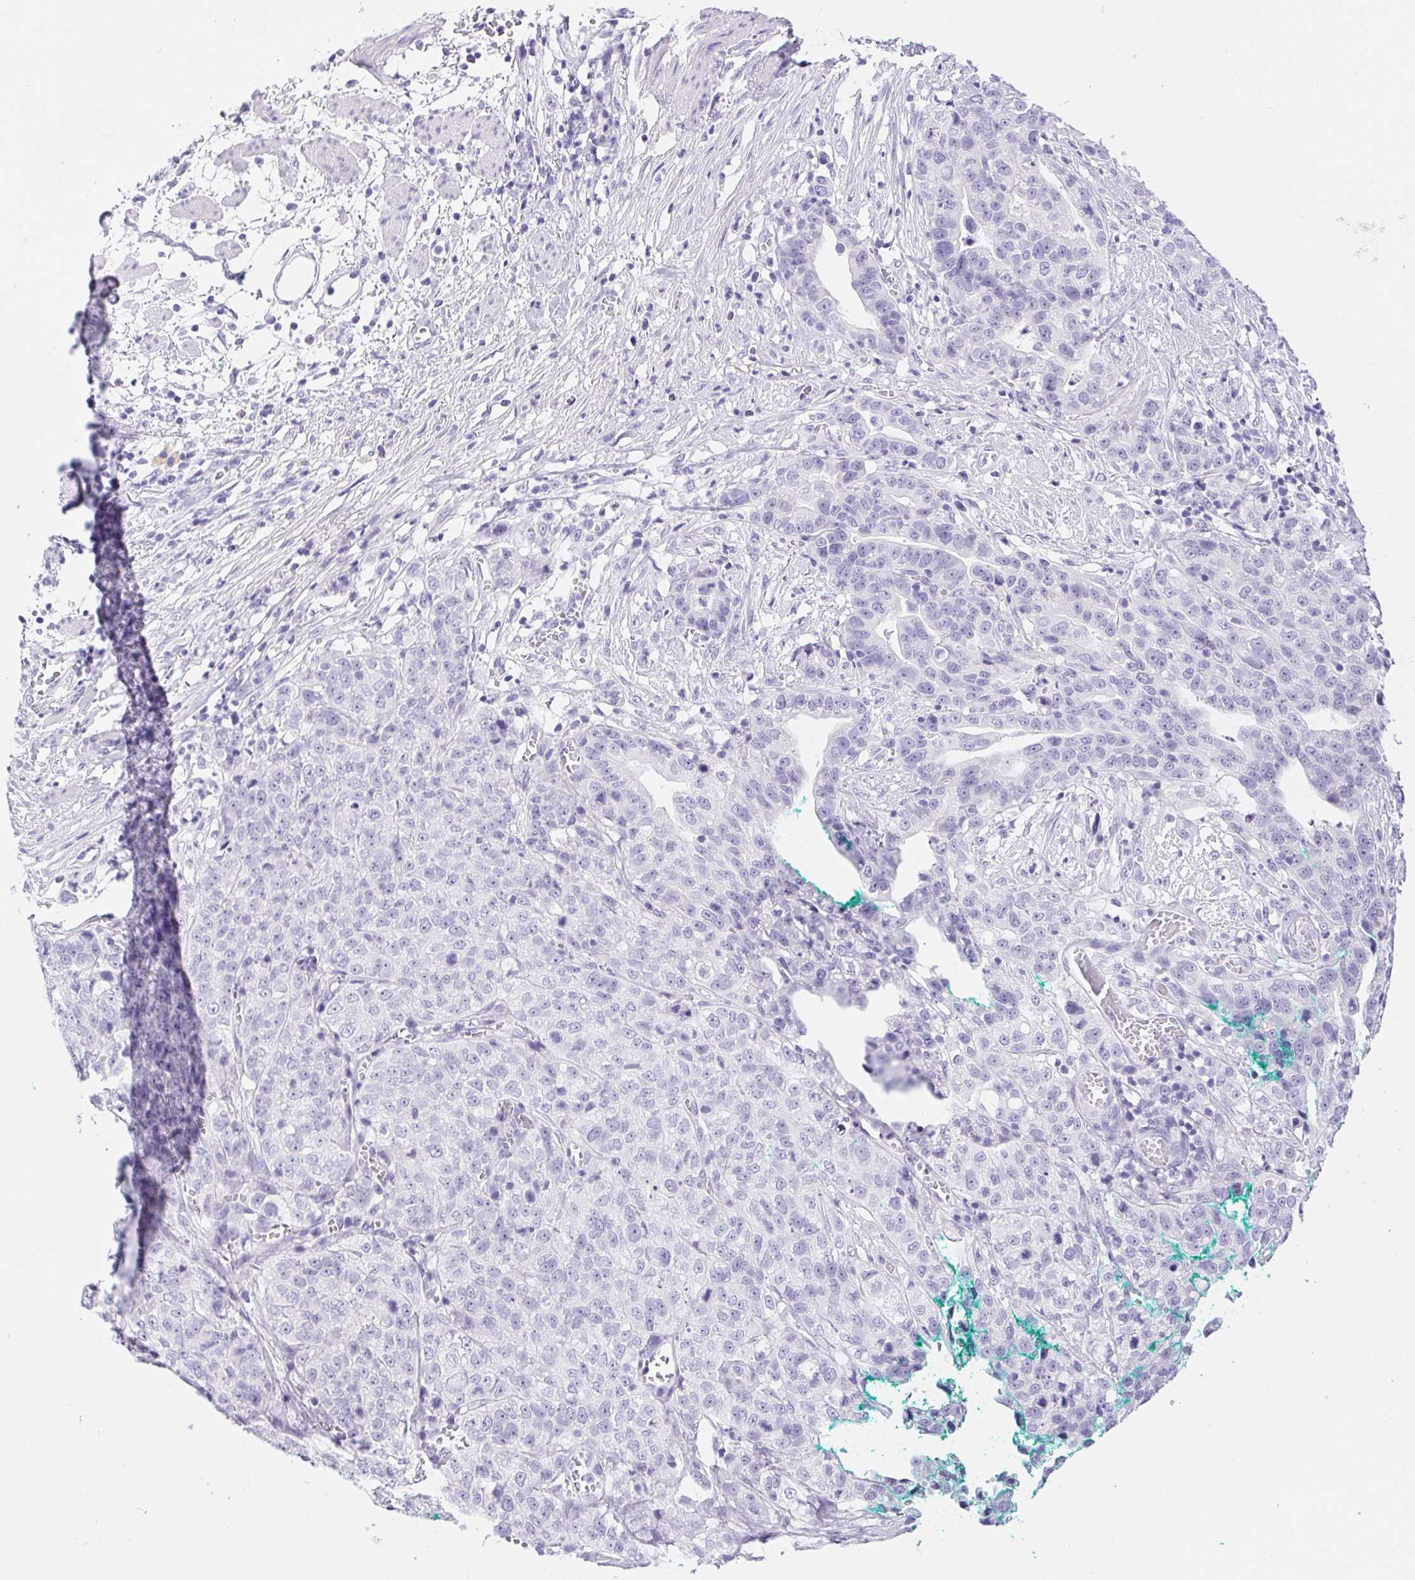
{"staining": {"intensity": "negative", "quantity": "none", "location": "none"}, "tissue": "stomach cancer", "cell_type": "Tumor cells", "image_type": "cancer", "snomed": [{"axis": "morphology", "description": "Adenocarcinoma, NOS"}, {"axis": "topography", "description": "Stomach, upper"}], "caption": "Immunohistochemistry histopathology image of adenocarcinoma (stomach) stained for a protein (brown), which reveals no positivity in tumor cells.", "gene": "PNLIP", "patient": {"sex": "female", "age": 67}}